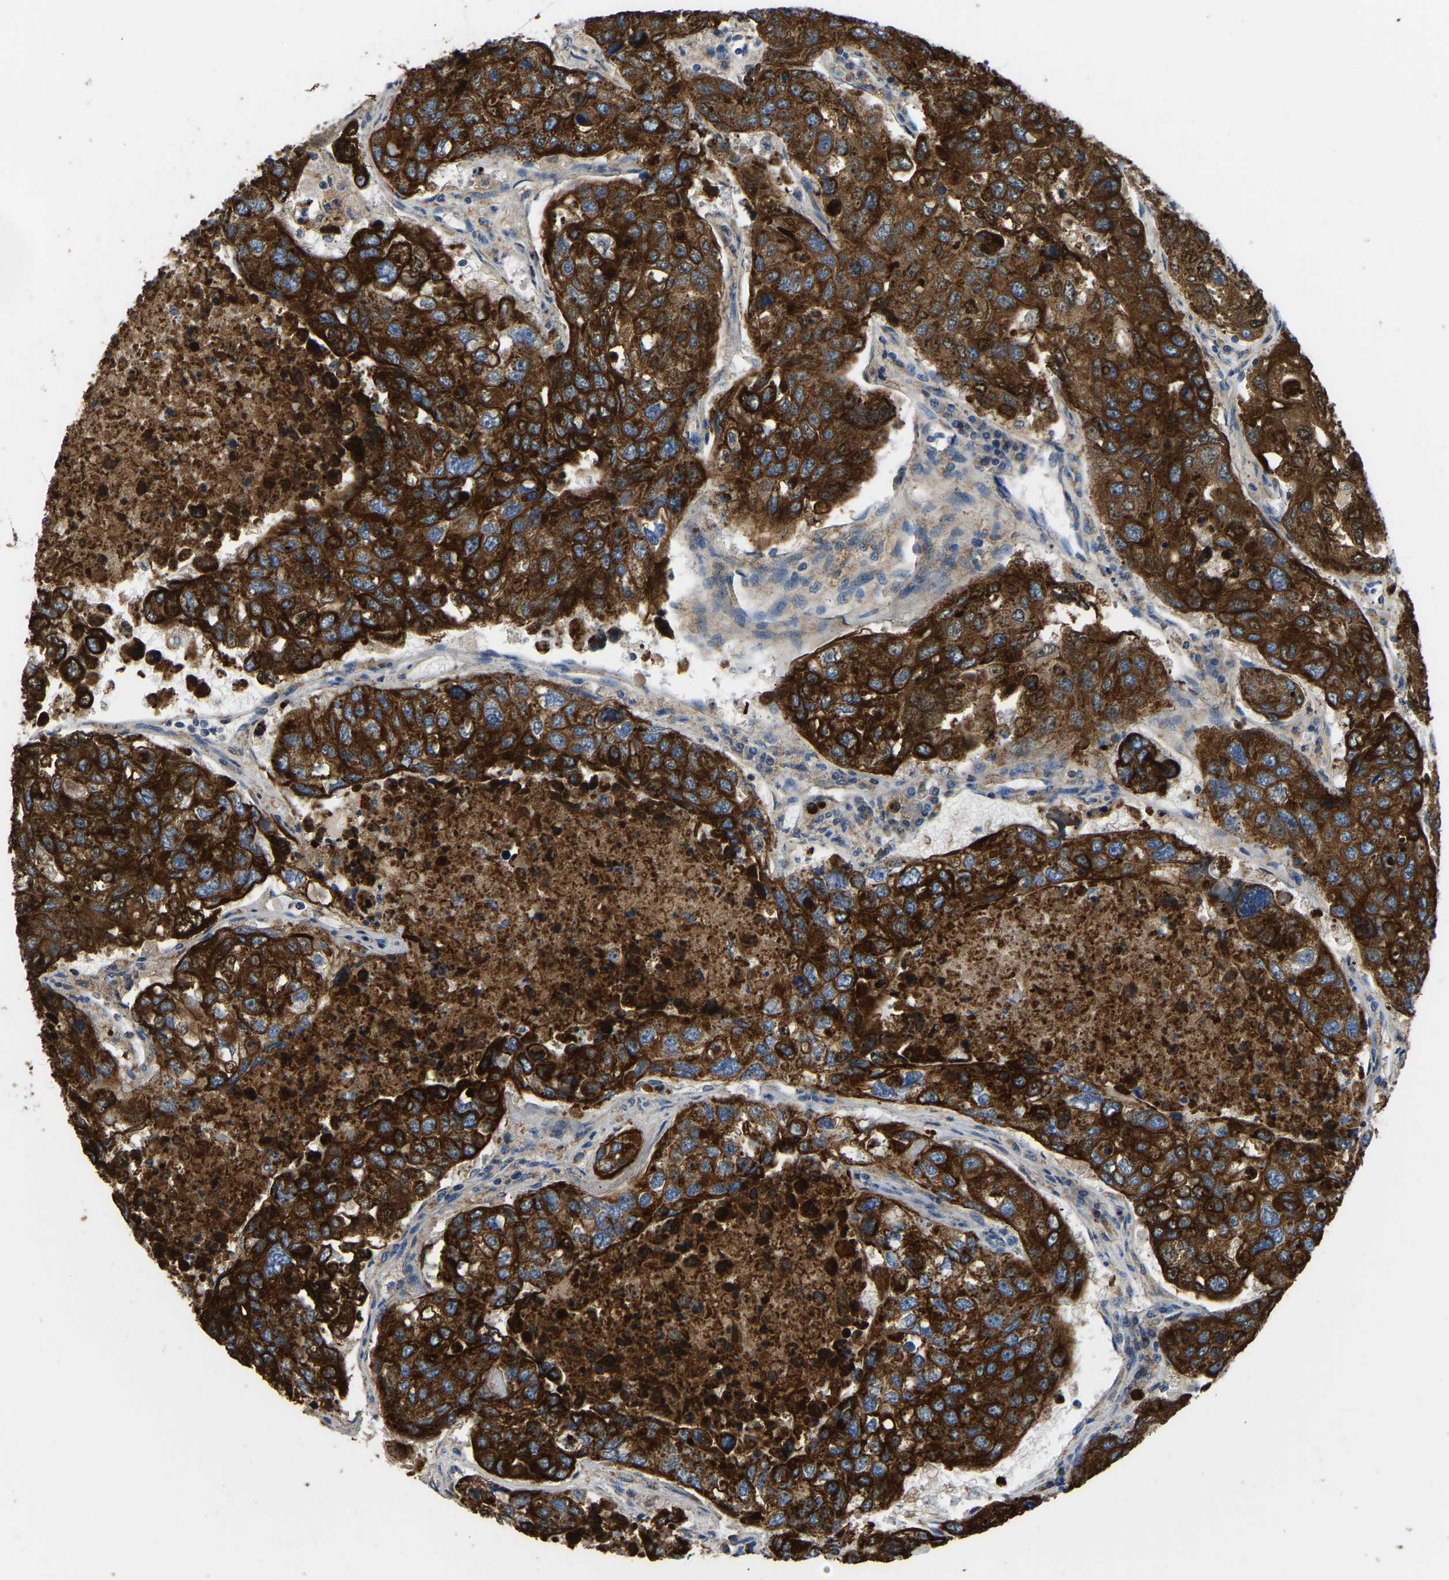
{"staining": {"intensity": "moderate", "quantity": ">75%", "location": "cytoplasmic/membranous"}, "tissue": "urothelial cancer", "cell_type": "Tumor cells", "image_type": "cancer", "snomed": [{"axis": "morphology", "description": "Urothelial carcinoma, High grade"}, {"axis": "topography", "description": "Lymph node"}, {"axis": "topography", "description": "Urinary bladder"}], "caption": "Immunohistochemistry image of neoplastic tissue: human high-grade urothelial carcinoma stained using immunohistochemistry (IHC) demonstrates medium levels of moderate protein expression localized specifically in the cytoplasmic/membranous of tumor cells, appearing as a cytoplasmic/membranous brown color.", "gene": "ZNF200", "patient": {"sex": "male", "age": 51}}